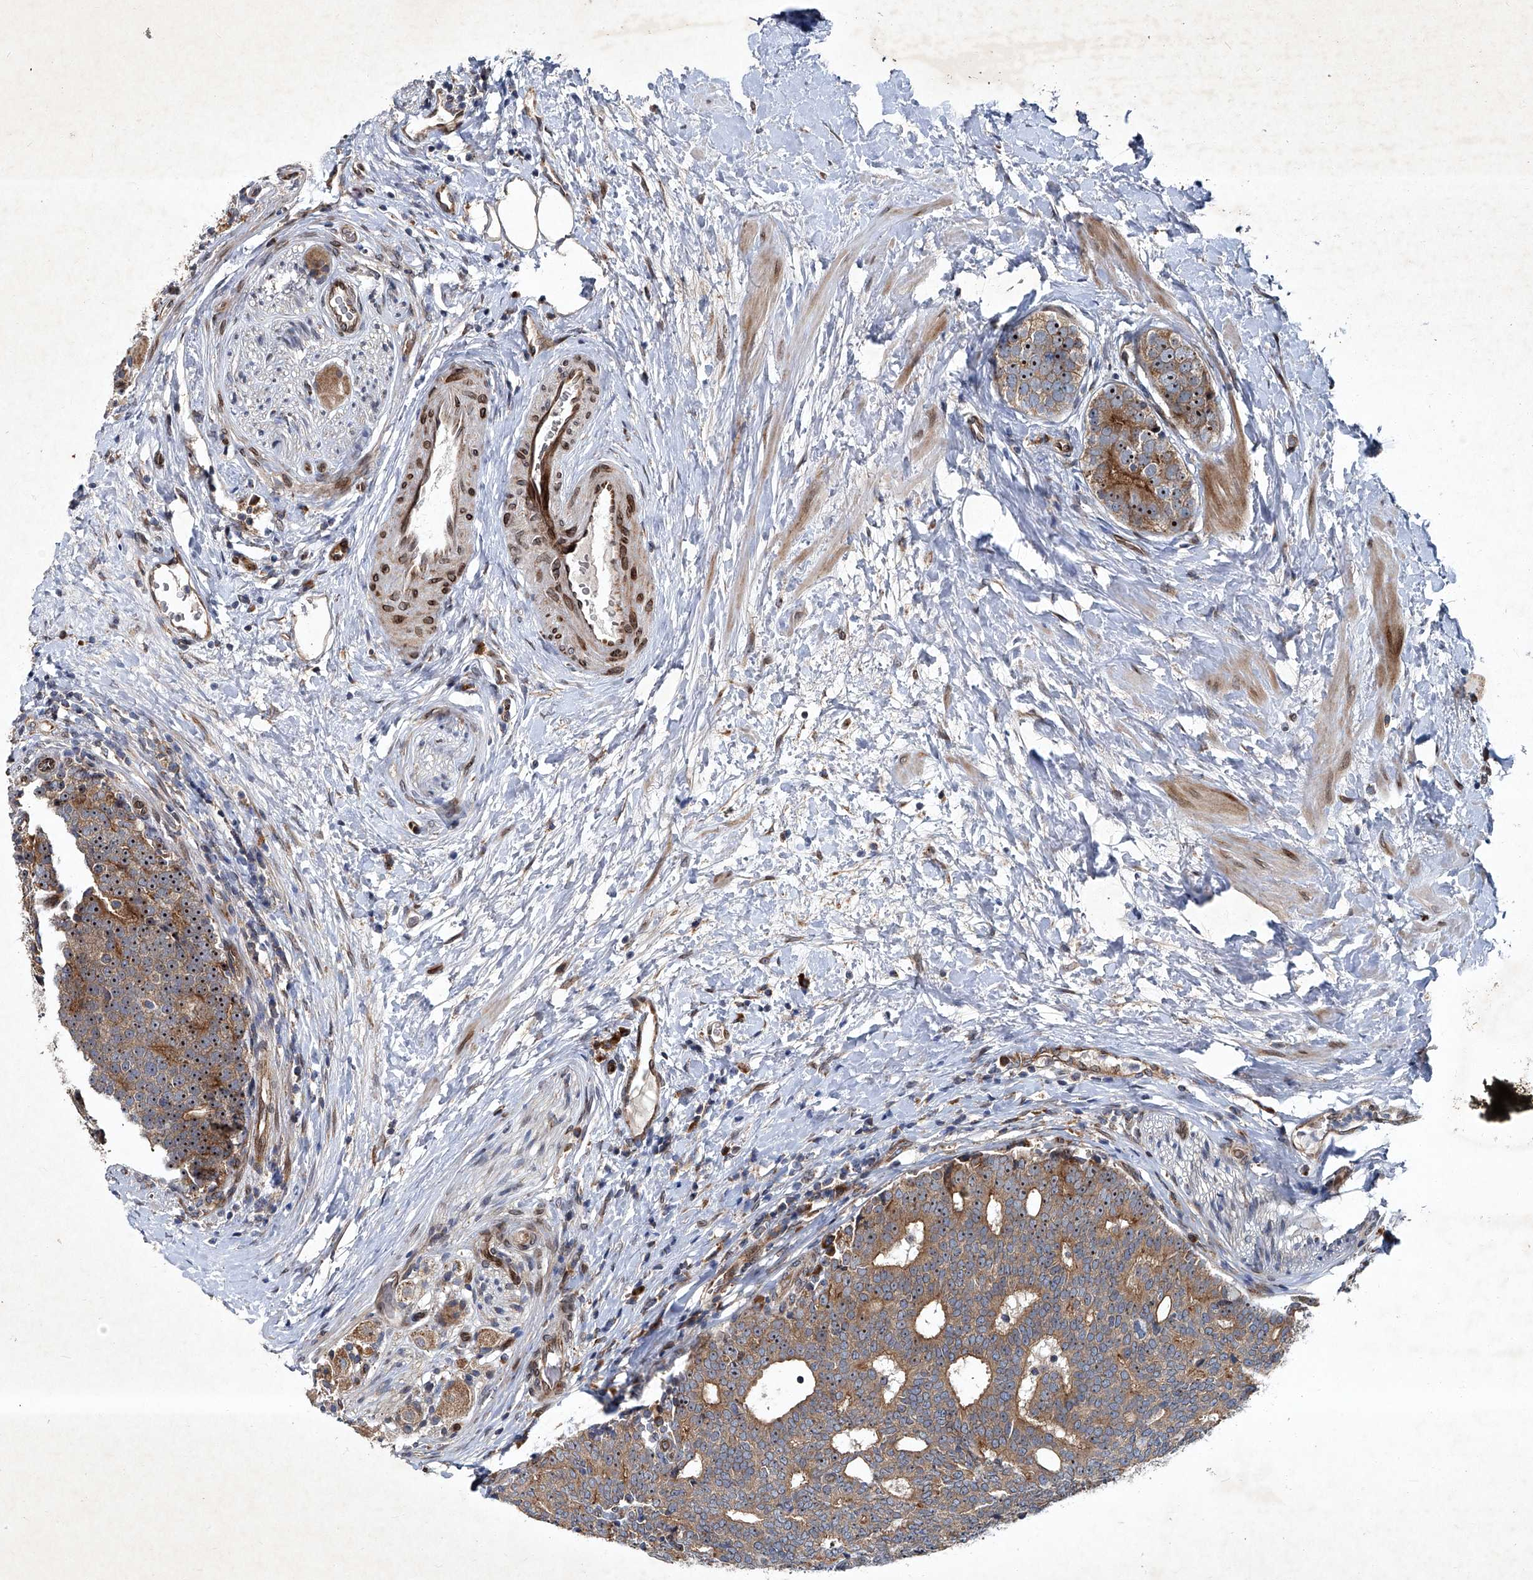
{"staining": {"intensity": "moderate", "quantity": ">75%", "location": "cytoplasmic/membranous,nuclear"}, "tissue": "prostate cancer", "cell_type": "Tumor cells", "image_type": "cancer", "snomed": [{"axis": "morphology", "description": "Adenocarcinoma, High grade"}, {"axis": "topography", "description": "Prostate"}], "caption": "DAB (3,3'-diaminobenzidine) immunohistochemical staining of prostate adenocarcinoma (high-grade) displays moderate cytoplasmic/membranous and nuclear protein expression in about >75% of tumor cells. The staining was performed using DAB (3,3'-diaminobenzidine) to visualize the protein expression in brown, while the nuclei were stained in blue with hematoxylin (Magnification: 20x).", "gene": "GPR132", "patient": {"sex": "male", "age": 56}}